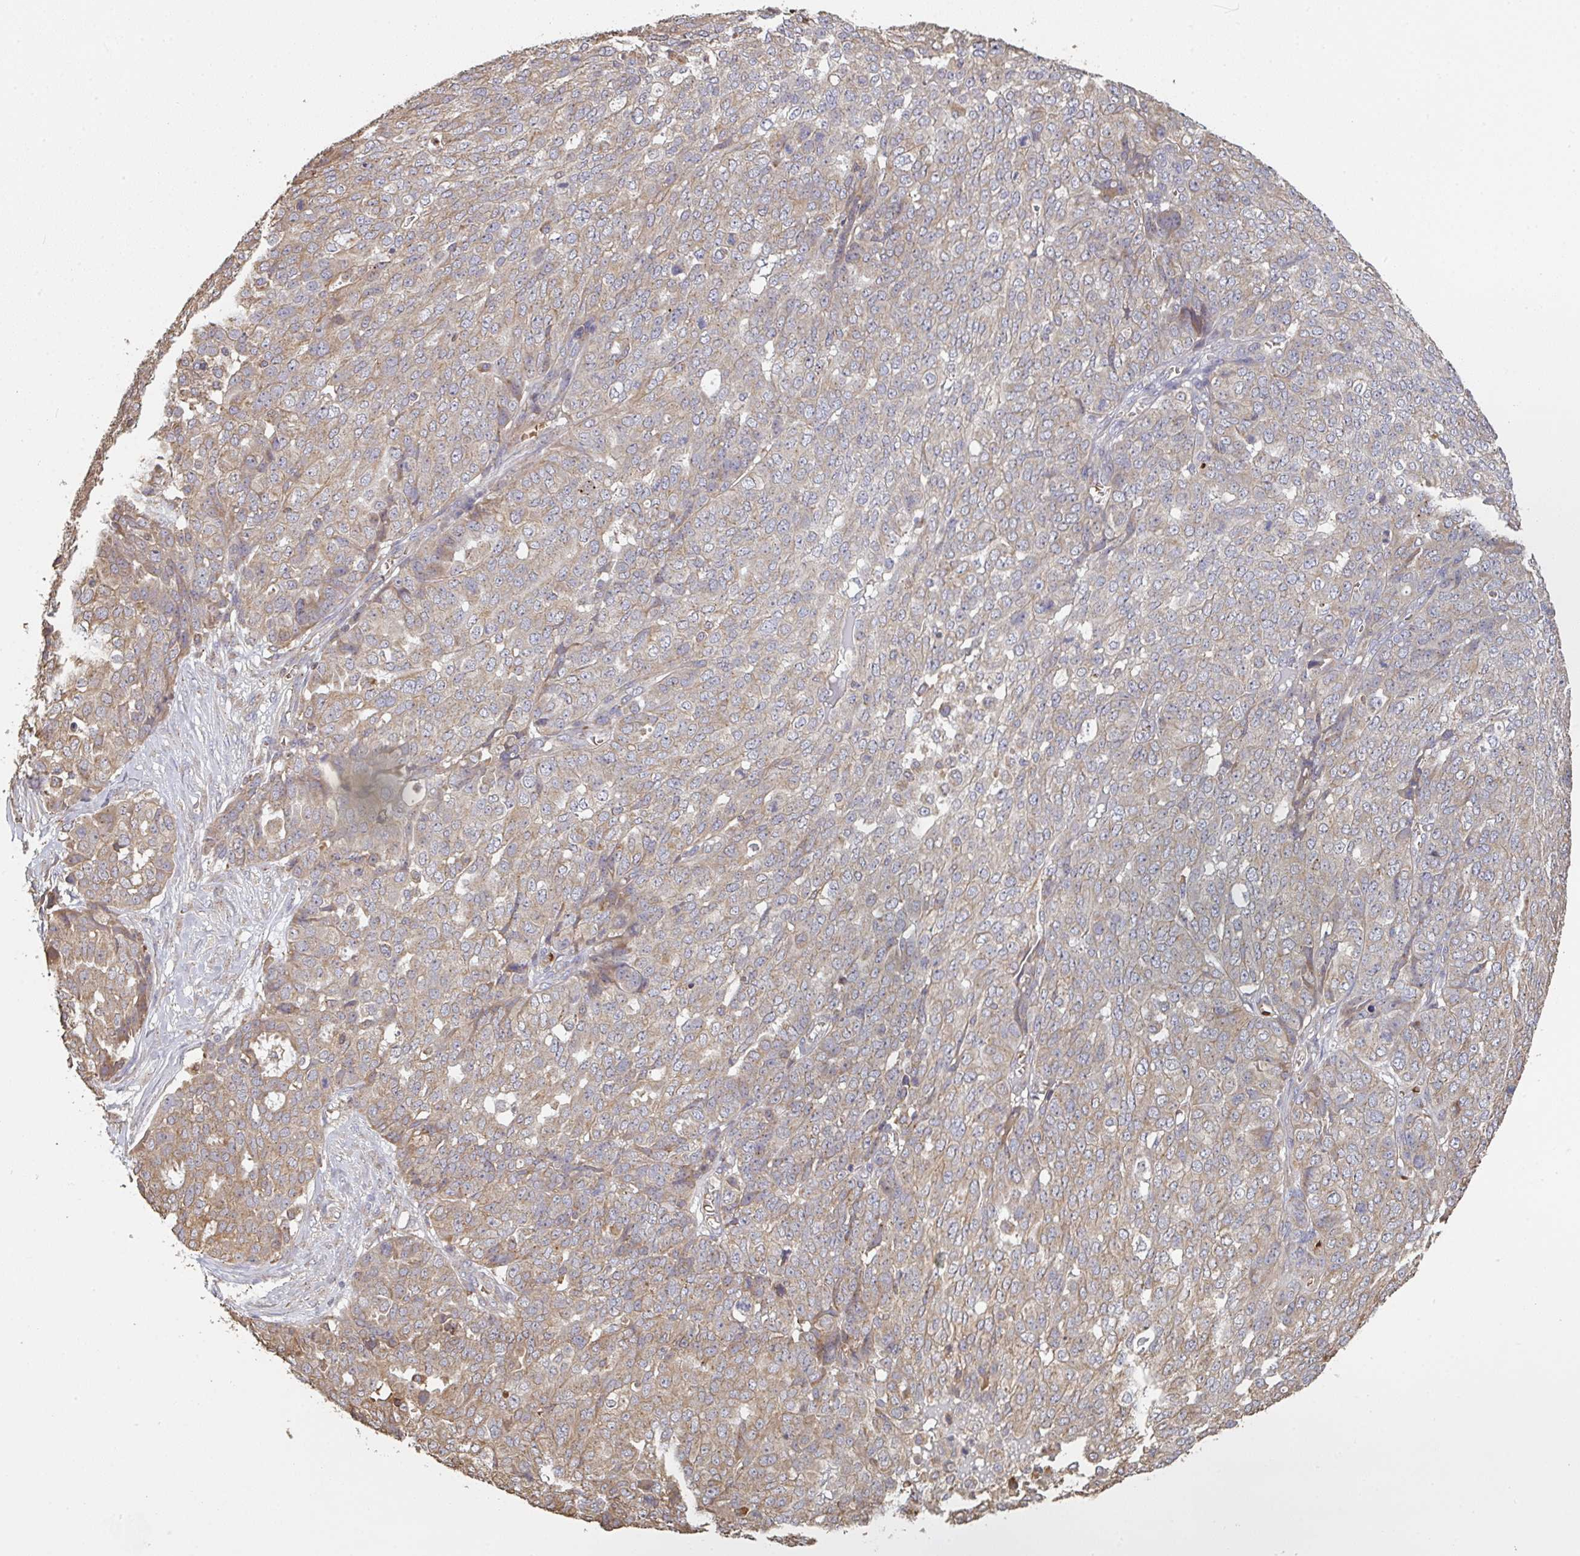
{"staining": {"intensity": "moderate", "quantity": "25%-75%", "location": "cytoplasmic/membranous"}, "tissue": "ovarian cancer", "cell_type": "Tumor cells", "image_type": "cancer", "snomed": [{"axis": "morphology", "description": "Cystadenocarcinoma, serous, NOS"}, {"axis": "topography", "description": "Soft tissue"}, {"axis": "topography", "description": "Ovary"}], "caption": "This image shows IHC staining of human ovarian cancer (serous cystadenocarcinoma), with medium moderate cytoplasmic/membranous positivity in about 25%-75% of tumor cells.", "gene": "POLG", "patient": {"sex": "female", "age": 57}}